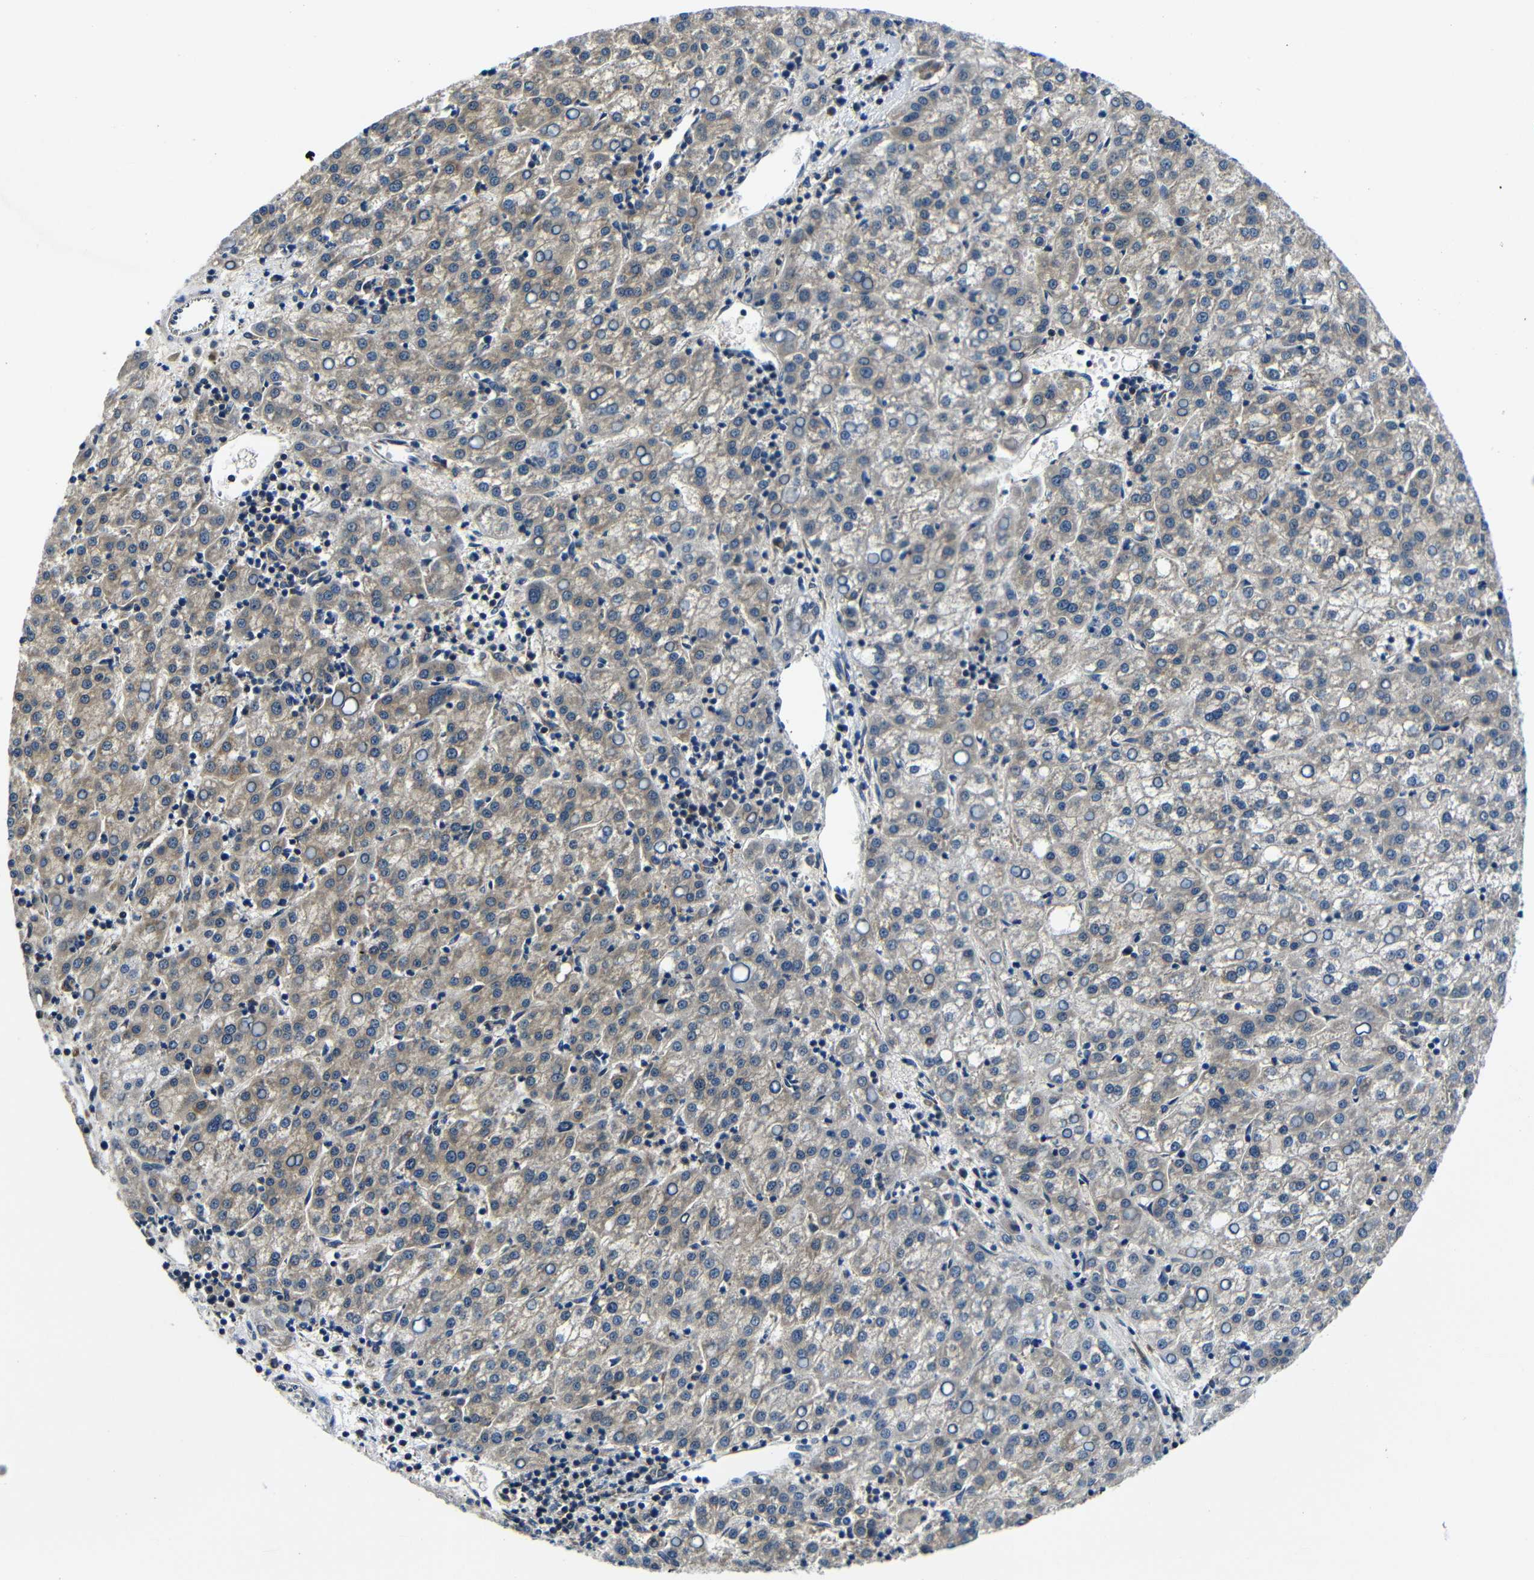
{"staining": {"intensity": "weak", "quantity": ">75%", "location": "cytoplasmic/membranous"}, "tissue": "liver cancer", "cell_type": "Tumor cells", "image_type": "cancer", "snomed": [{"axis": "morphology", "description": "Carcinoma, Hepatocellular, NOS"}, {"axis": "topography", "description": "Liver"}], "caption": "Protein expression by IHC reveals weak cytoplasmic/membranous staining in about >75% of tumor cells in liver cancer.", "gene": "FKBP14", "patient": {"sex": "female", "age": 58}}